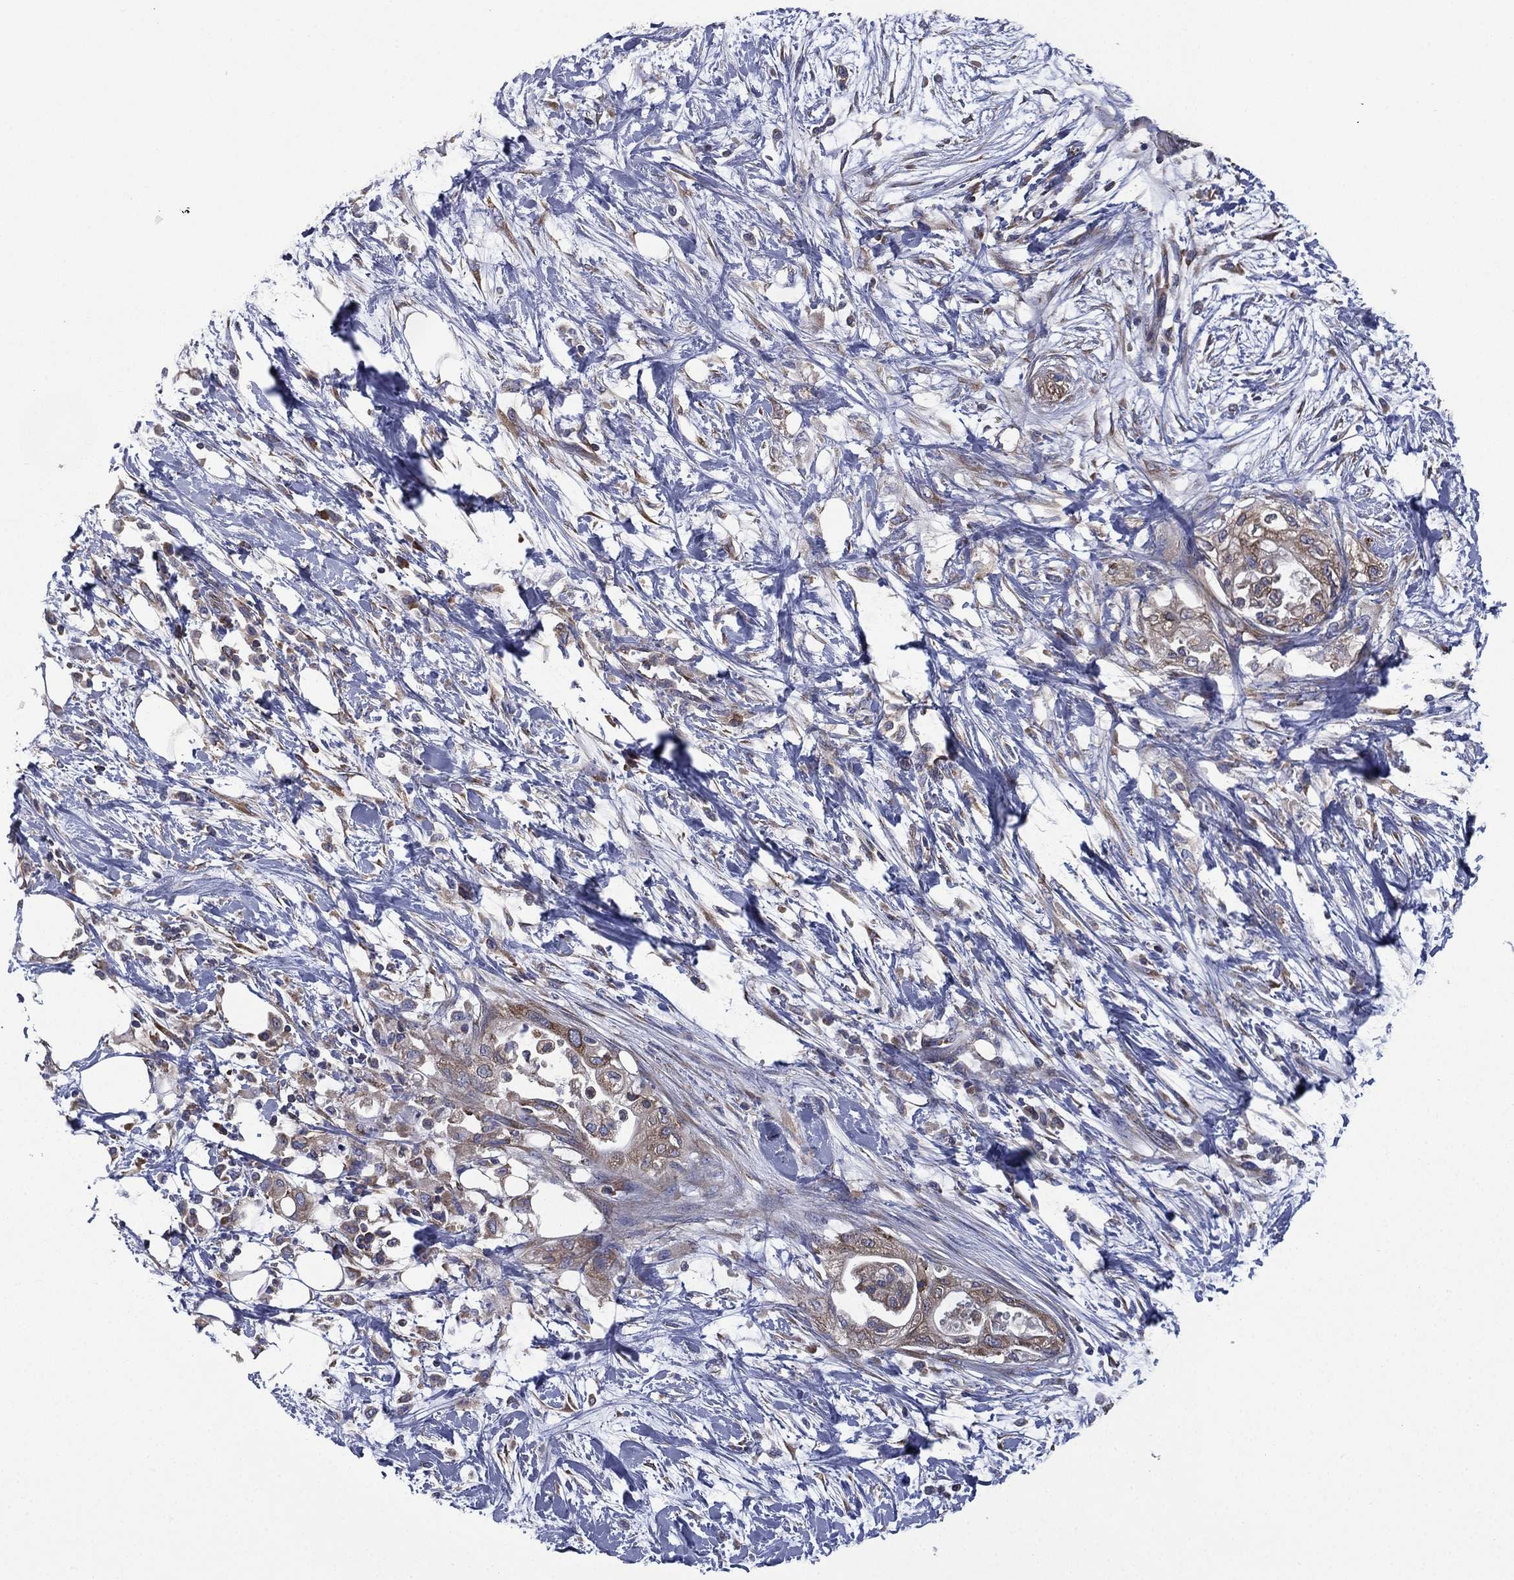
{"staining": {"intensity": "weak", "quantity": "25%-75%", "location": "cytoplasmic/membranous"}, "tissue": "pancreatic cancer", "cell_type": "Tumor cells", "image_type": "cancer", "snomed": [{"axis": "morphology", "description": "Normal tissue, NOS"}, {"axis": "morphology", "description": "Adenocarcinoma, NOS"}, {"axis": "topography", "description": "Pancreas"}, {"axis": "topography", "description": "Duodenum"}], "caption": "Pancreatic adenocarcinoma stained with a brown dye displays weak cytoplasmic/membranous positive staining in about 25%-75% of tumor cells.", "gene": "FARSA", "patient": {"sex": "female", "age": 60}}